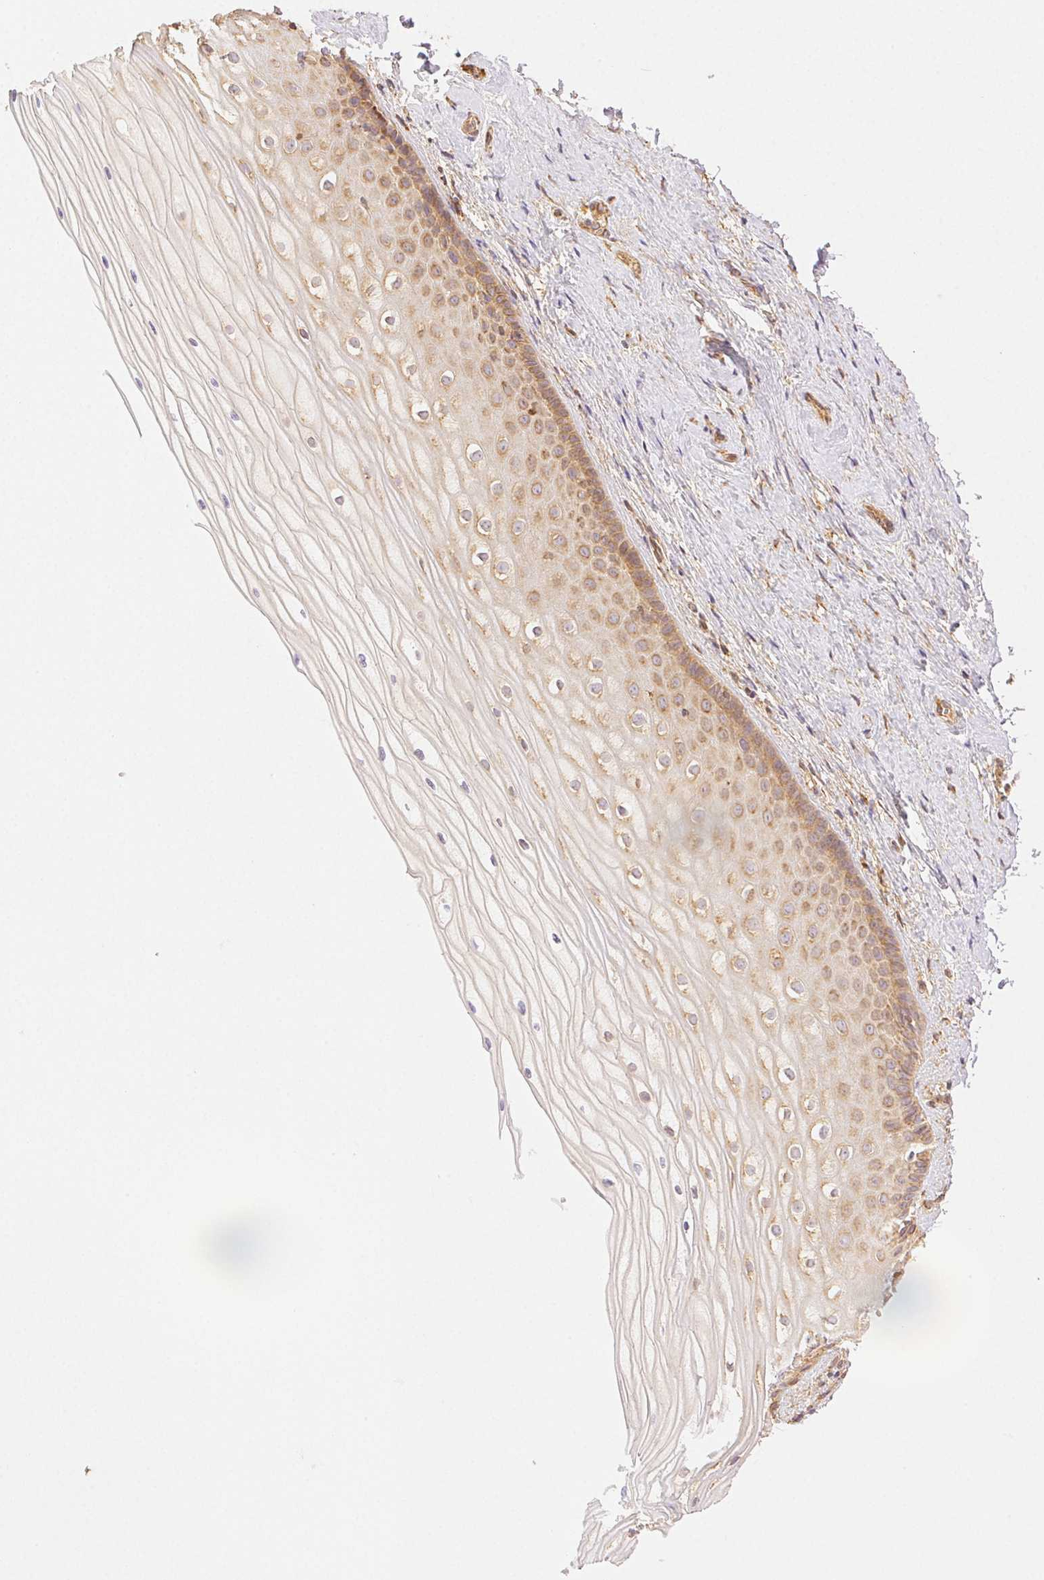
{"staining": {"intensity": "moderate", "quantity": "25%-75%", "location": "cytoplasmic/membranous"}, "tissue": "vagina", "cell_type": "Squamous epithelial cells", "image_type": "normal", "snomed": [{"axis": "morphology", "description": "Normal tissue, NOS"}, {"axis": "topography", "description": "Vagina"}], "caption": "Immunohistochemistry (IHC) histopathology image of normal vagina: vagina stained using immunohistochemistry (IHC) shows medium levels of moderate protein expression localized specifically in the cytoplasmic/membranous of squamous epithelial cells, appearing as a cytoplasmic/membranous brown color.", "gene": "ENTREP1", "patient": {"sex": "female", "age": 52}}